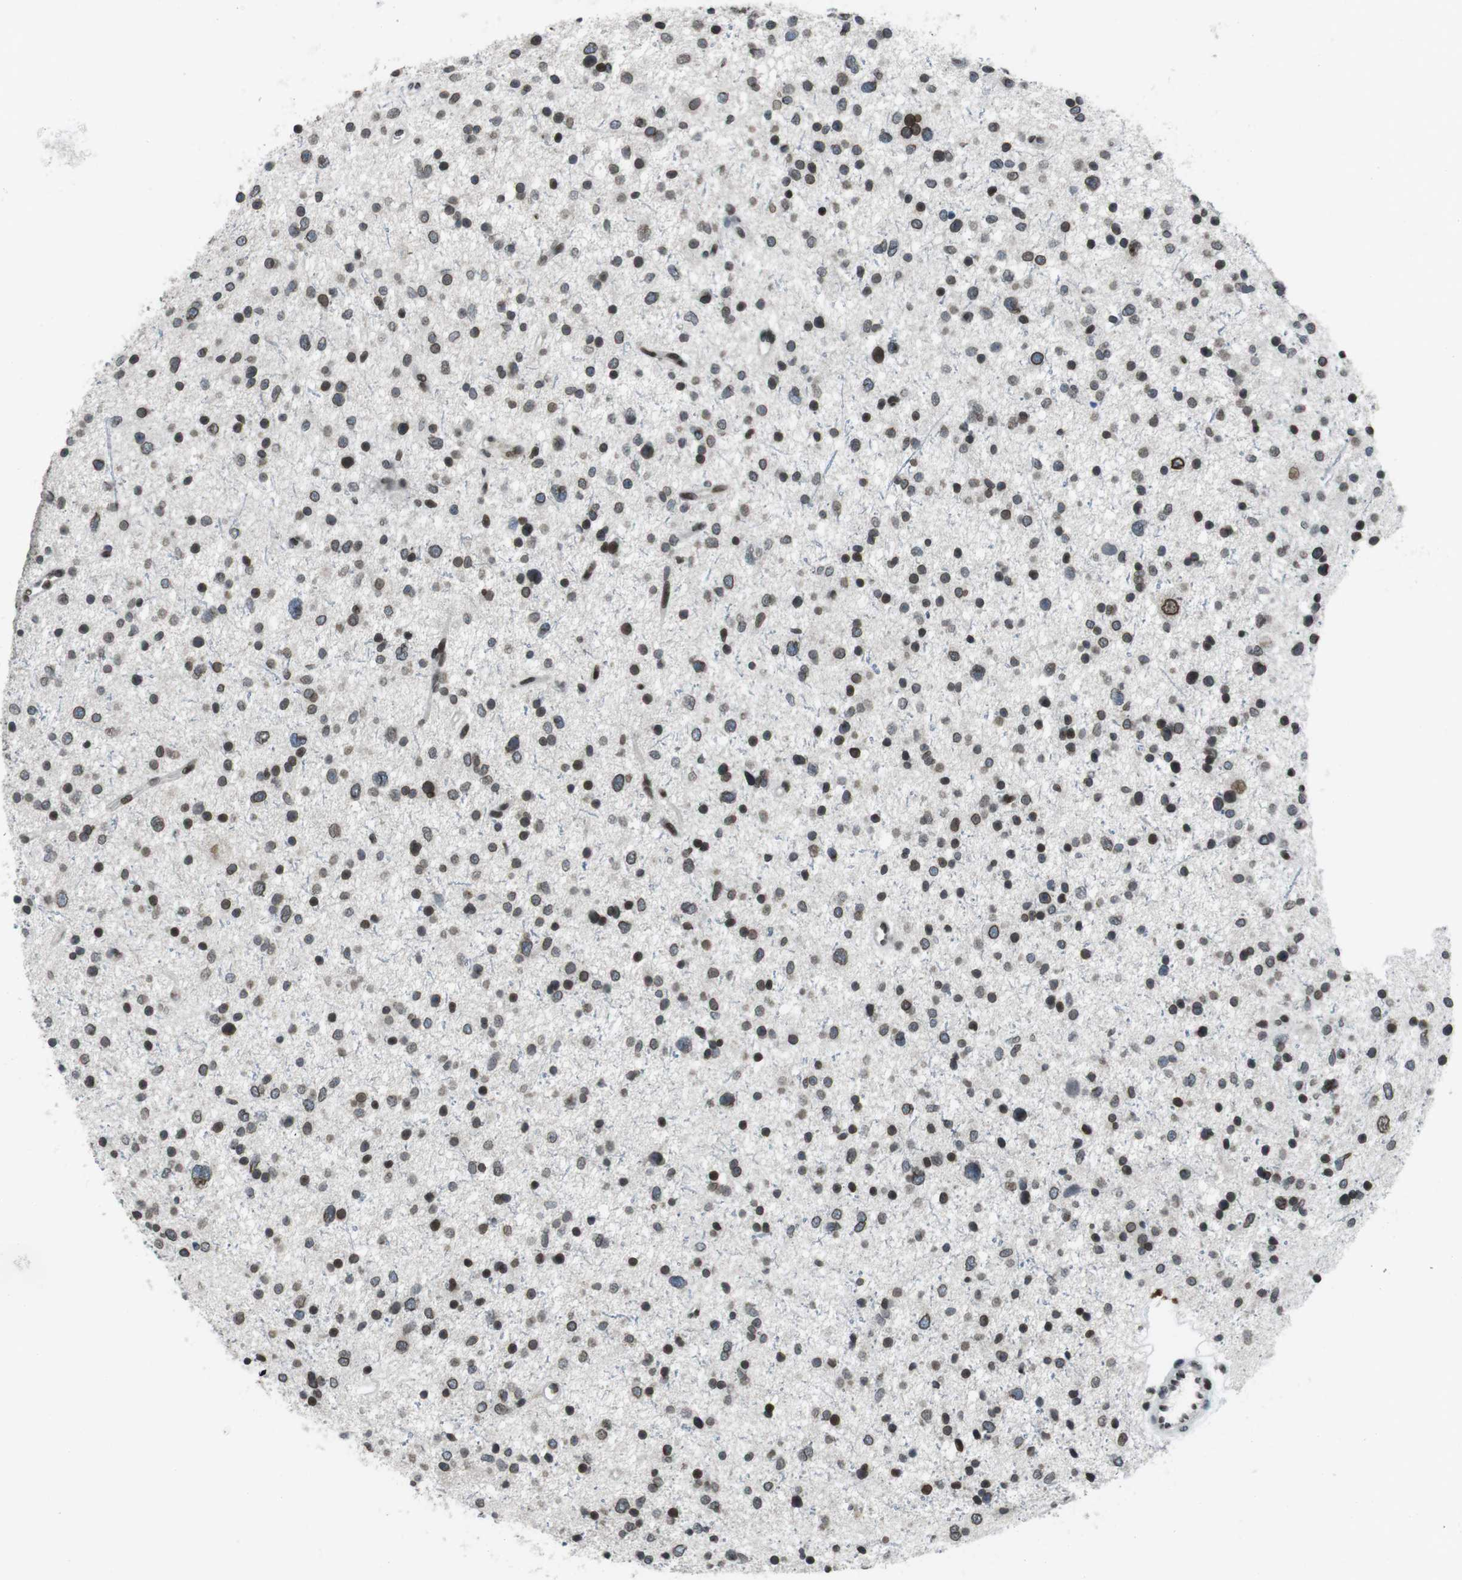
{"staining": {"intensity": "strong", "quantity": ">75%", "location": "cytoplasmic/membranous,nuclear"}, "tissue": "glioma", "cell_type": "Tumor cells", "image_type": "cancer", "snomed": [{"axis": "morphology", "description": "Glioma, malignant, Low grade"}, {"axis": "topography", "description": "Brain"}], "caption": "IHC histopathology image of human malignant low-grade glioma stained for a protein (brown), which exhibits high levels of strong cytoplasmic/membranous and nuclear positivity in approximately >75% of tumor cells.", "gene": "MAD1L1", "patient": {"sex": "female", "age": 37}}